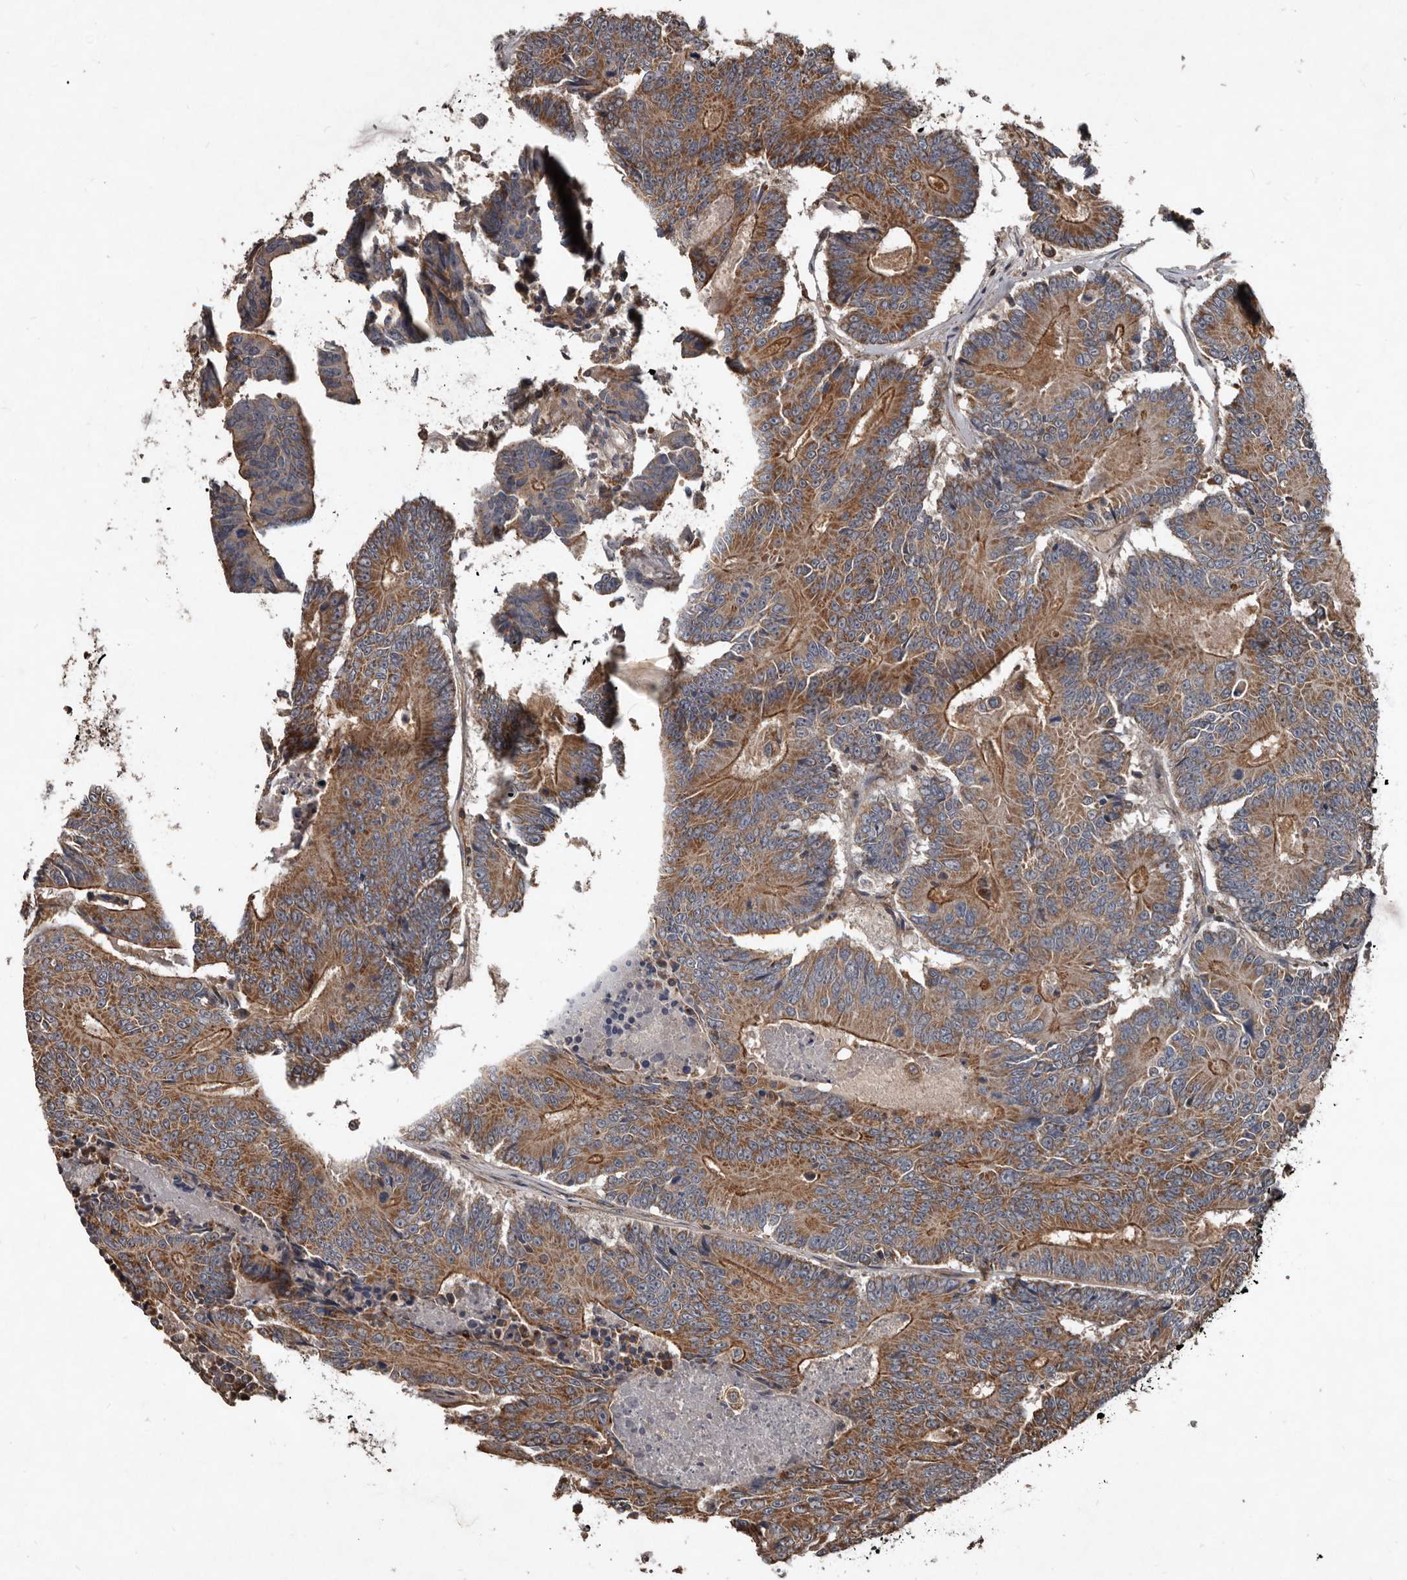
{"staining": {"intensity": "moderate", "quantity": ">75%", "location": "cytoplasmic/membranous"}, "tissue": "colorectal cancer", "cell_type": "Tumor cells", "image_type": "cancer", "snomed": [{"axis": "morphology", "description": "Adenocarcinoma, NOS"}, {"axis": "topography", "description": "Colon"}], "caption": "A brown stain labels moderate cytoplasmic/membranous staining of a protein in human colorectal cancer (adenocarcinoma) tumor cells.", "gene": "GREB1", "patient": {"sex": "male", "age": 83}}